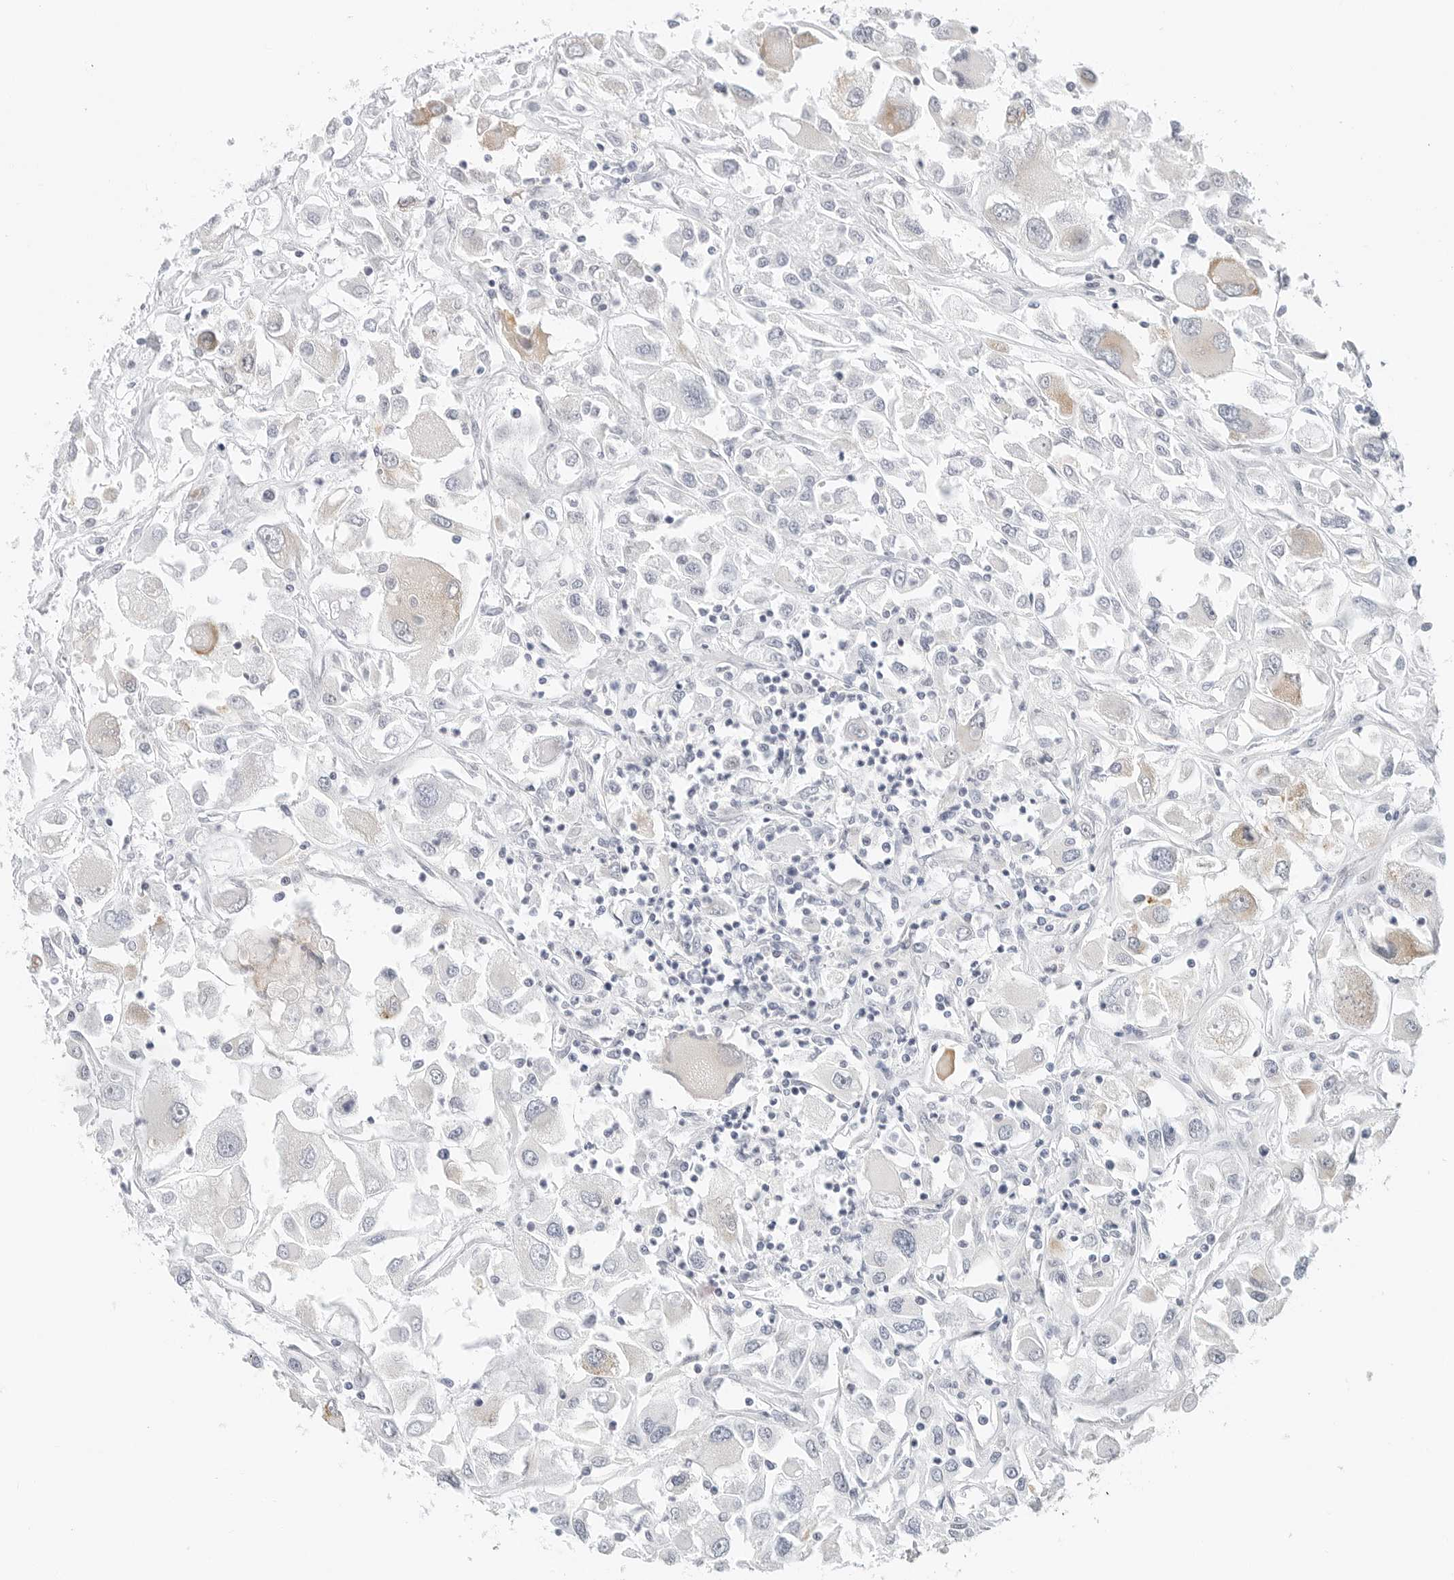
{"staining": {"intensity": "weak", "quantity": "<25%", "location": "cytoplasmic/membranous"}, "tissue": "renal cancer", "cell_type": "Tumor cells", "image_type": "cancer", "snomed": [{"axis": "morphology", "description": "Adenocarcinoma, NOS"}, {"axis": "topography", "description": "Kidney"}], "caption": "Immunohistochemistry (IHC) photomicrograph of adenocarcinoma (renal) stained for a protein (brown), which shows no positivity in tumor cells.", "gene": "TSEN2", "patient": {"sex": "female", "age": 52}}